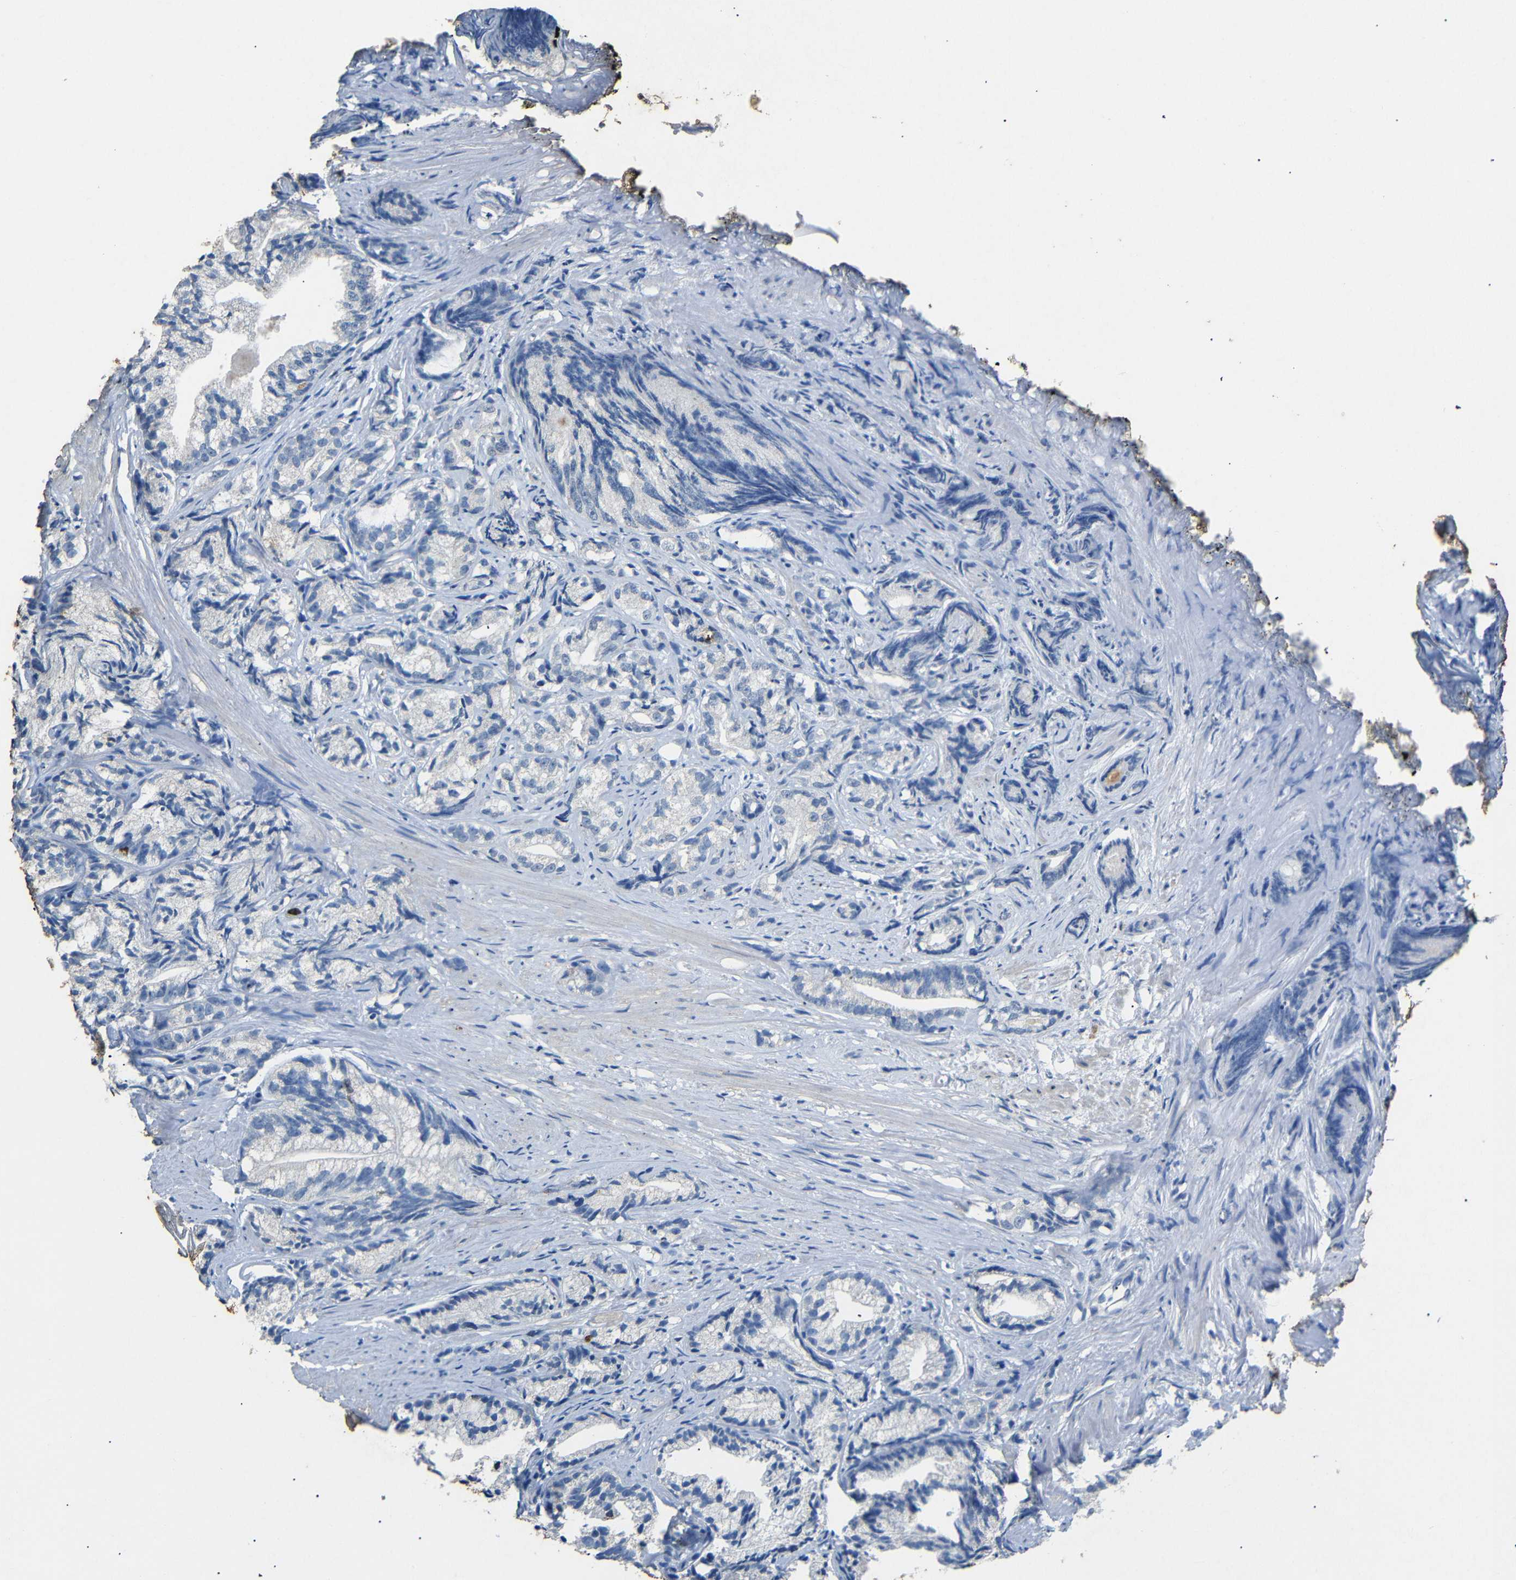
{"staining": {"intensity": "negative", "quantity": "none", "location": "none"}, "tissue": "prostate cancer", "cell_type": "Tumor cells", "image_type": "cancer", "snomed": [{"axis": "morphology", "description": "Adenocarcinoma, Low grade"}, {"axis": "topography", "description": "Prostate"}], "caption": "There is no significant staining in tumor cells of prostate low-grade adenocarcinoma.", "gene": "INCENP", "patient": {"sex": "male", "age": 89}}